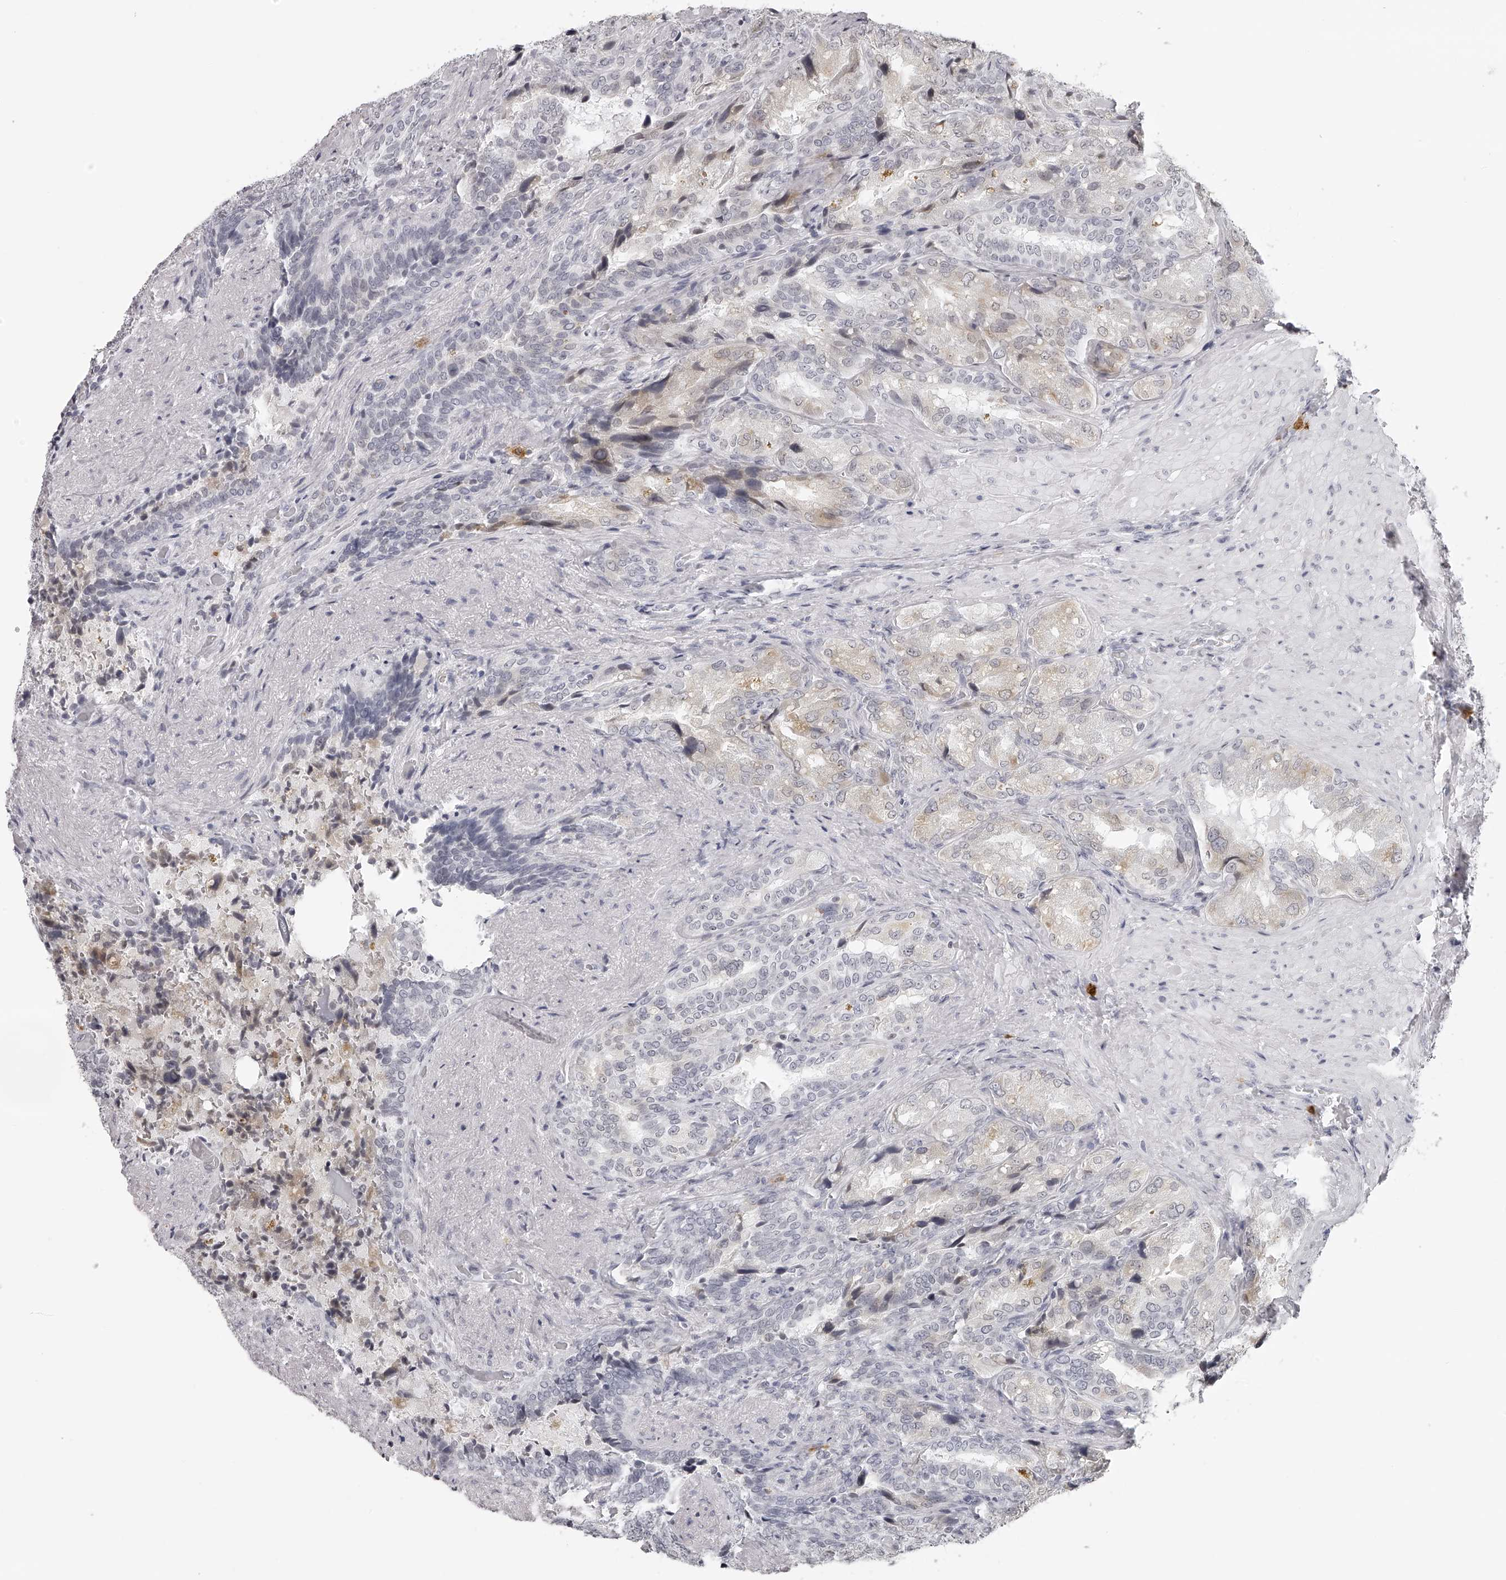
{"staining": {"intensity": "negative", "quantity": "none", "location": "none"}, "tissue": "seminal vesicle", "cell_type": "Glandular cells", "image_type": "normal", "snomed": [{"axis": "morphology", "description": "Normal tissue, NOS"}, {"axis": "topography", "description": "Seminal veicle"}, {"axis": "topography", "description": "Peripheral nerve tissue"}], "caption": "There is no significant positivity in glandular cells of seminal vesicle. (Stains: DAB (3,3'-diaminobenzidine) IHC with hematoxylin counter stain, Microscopy: brightfield microscopy at high magnification).", "gene": "SEC11C", "patient": {"sex": "male", "age": 63}}